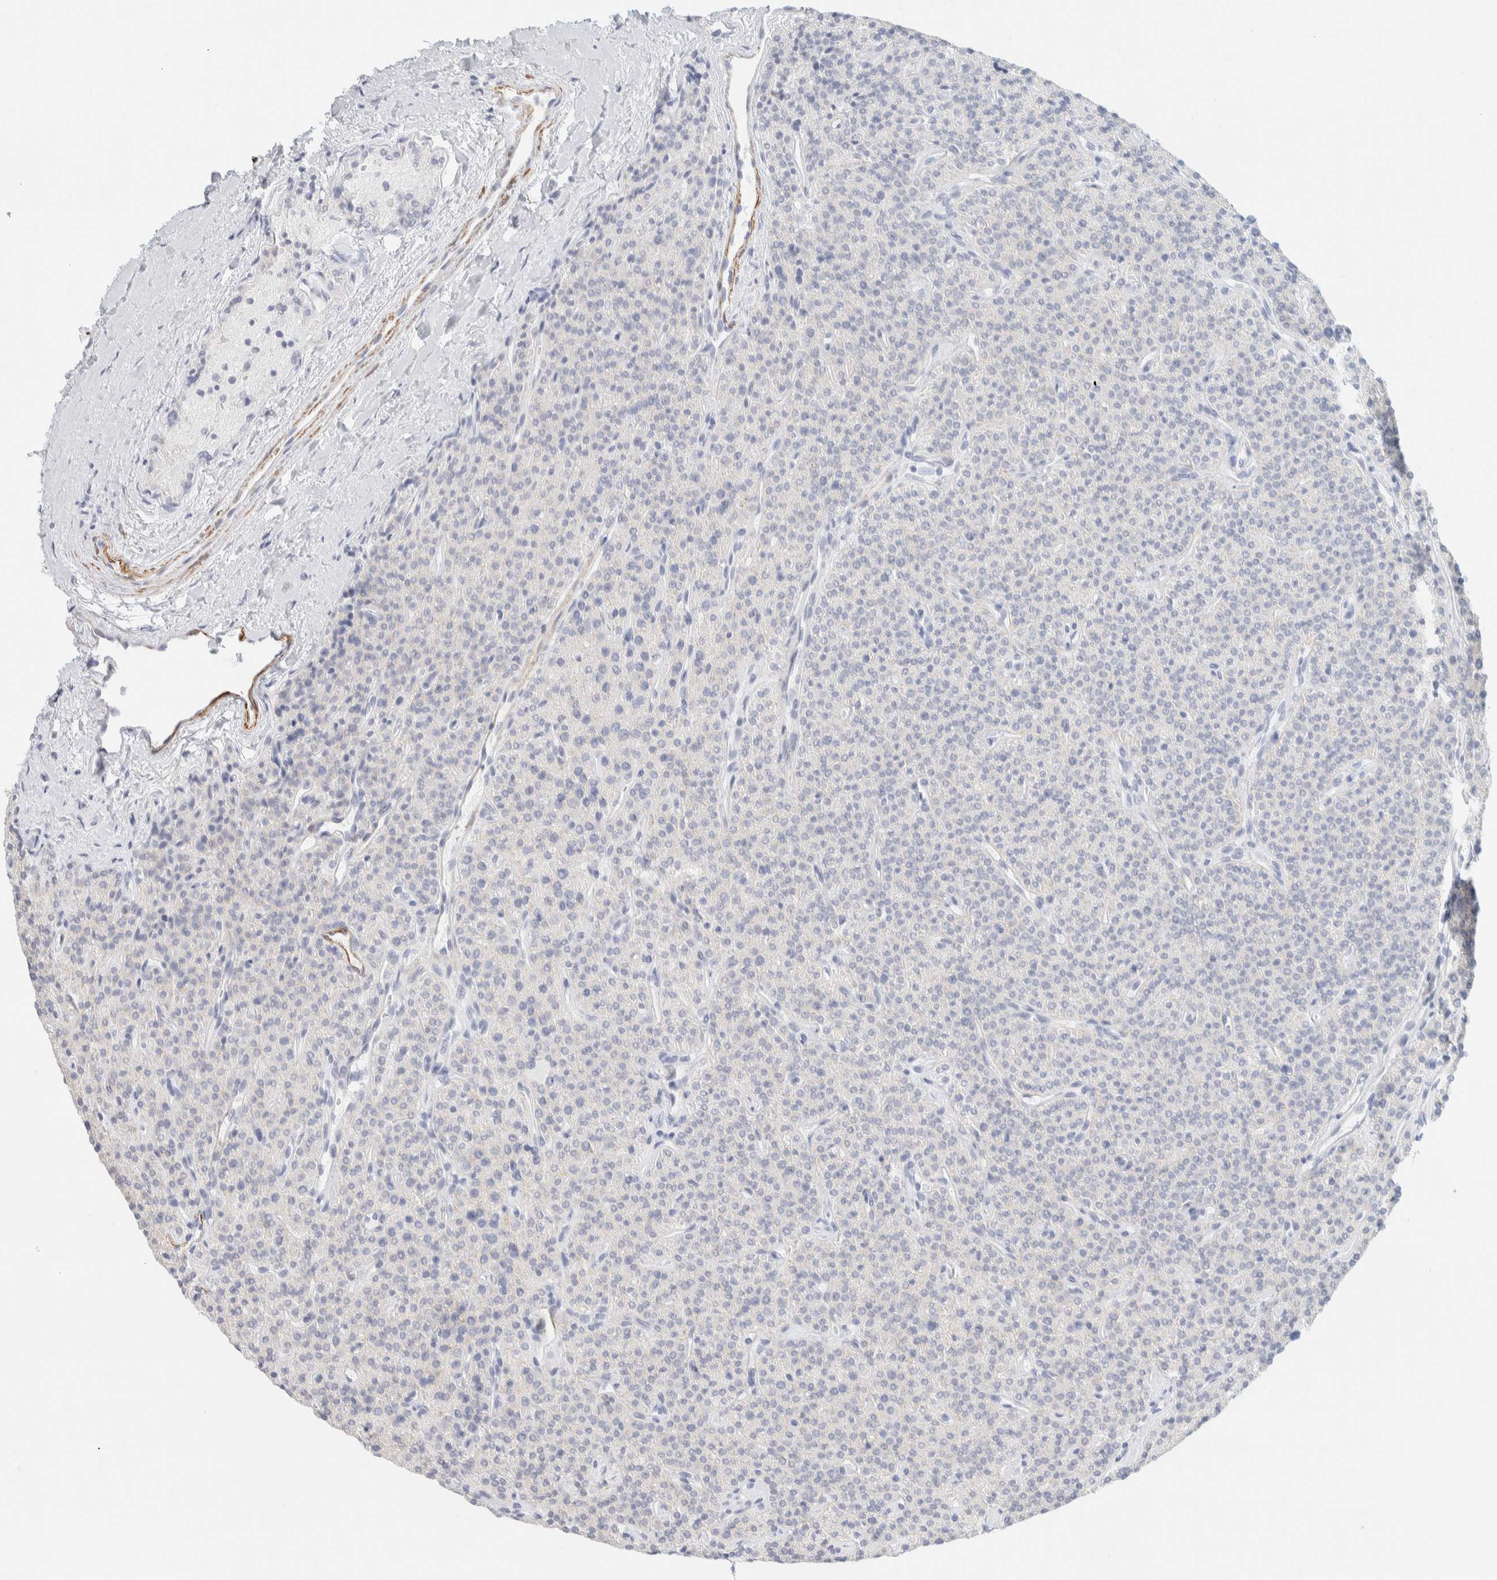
{"staining": {"intensity": "negative", "quantity": "none", "location": "none"}, "tissue": "parathyroid gland", "cell_type": "Glandular cells", "image_type": "normal", "snomed": [{"axis": "morphology", "description": "Normal tissue, NOS"}, {"axis": "topography", "description": "Parathyroid gland"}], "caption": "A histopathology image of parathyroid gland stained for a protein shows no brown staining in glandular cells.", "gene": "AFMID", "patient": {"sex": "male", "age": 46}}